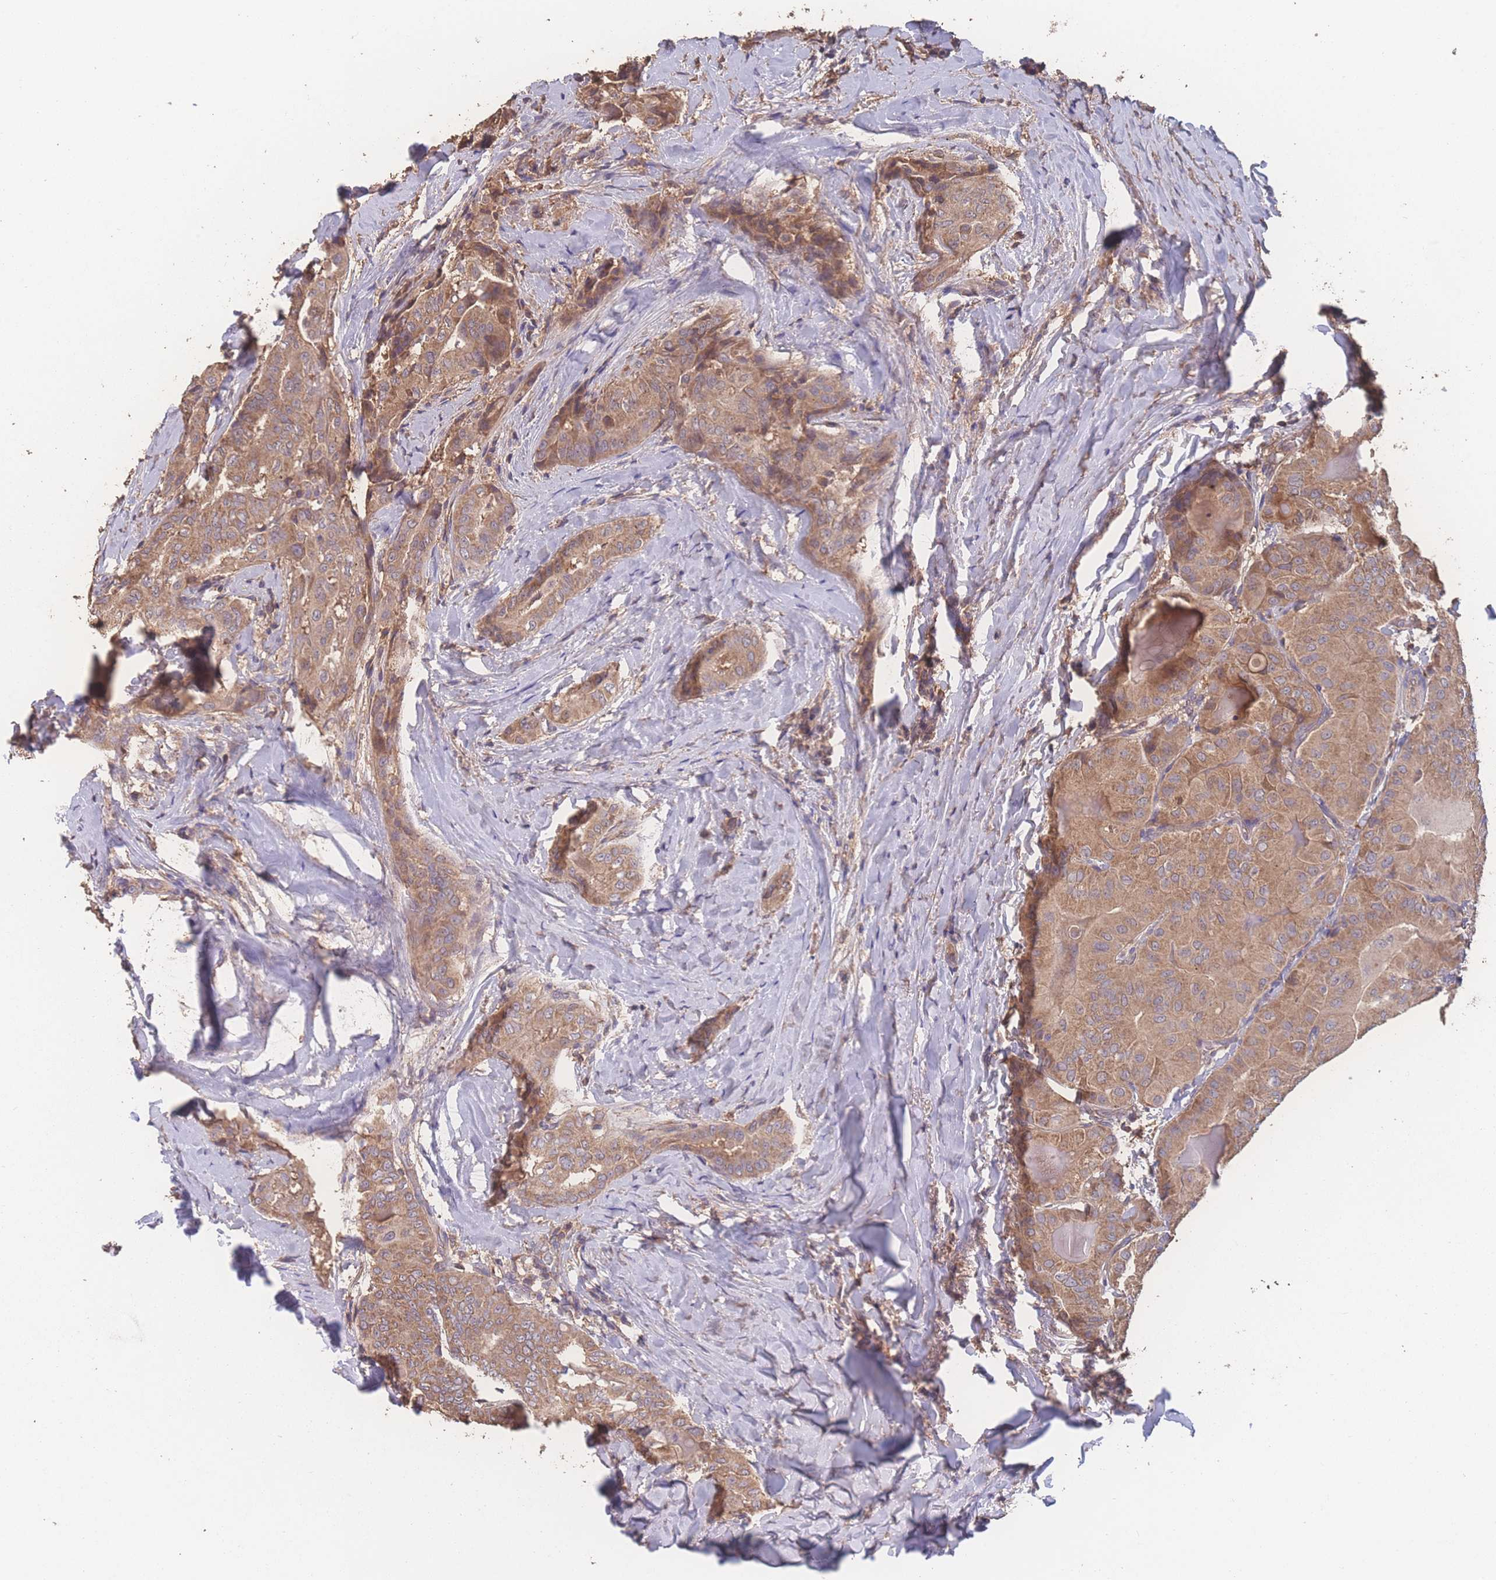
{"staining": {"intensity": "moderate", "quantity": ">75%", "location": "cytoplasmic/membranous"}, "tissue": "thyroid cancer", "cell_type": "Tumor cells", "image_type": "cancer", "snomed": [{"axis": "morphology", "description": "Papillary adenocarcinoma, NOS"}, {"axis": "topography", "description": "Thyroid gland"}], "caption": "Immunohistochemical staining of thyroid cancer (papillary adenocarcinoma) shows moderate cytoplasmic/membranous protein staining in approximately >75% of tumor cells.", "gene": "ATXN10", "patient": {"sex": "female", "age": 68}}